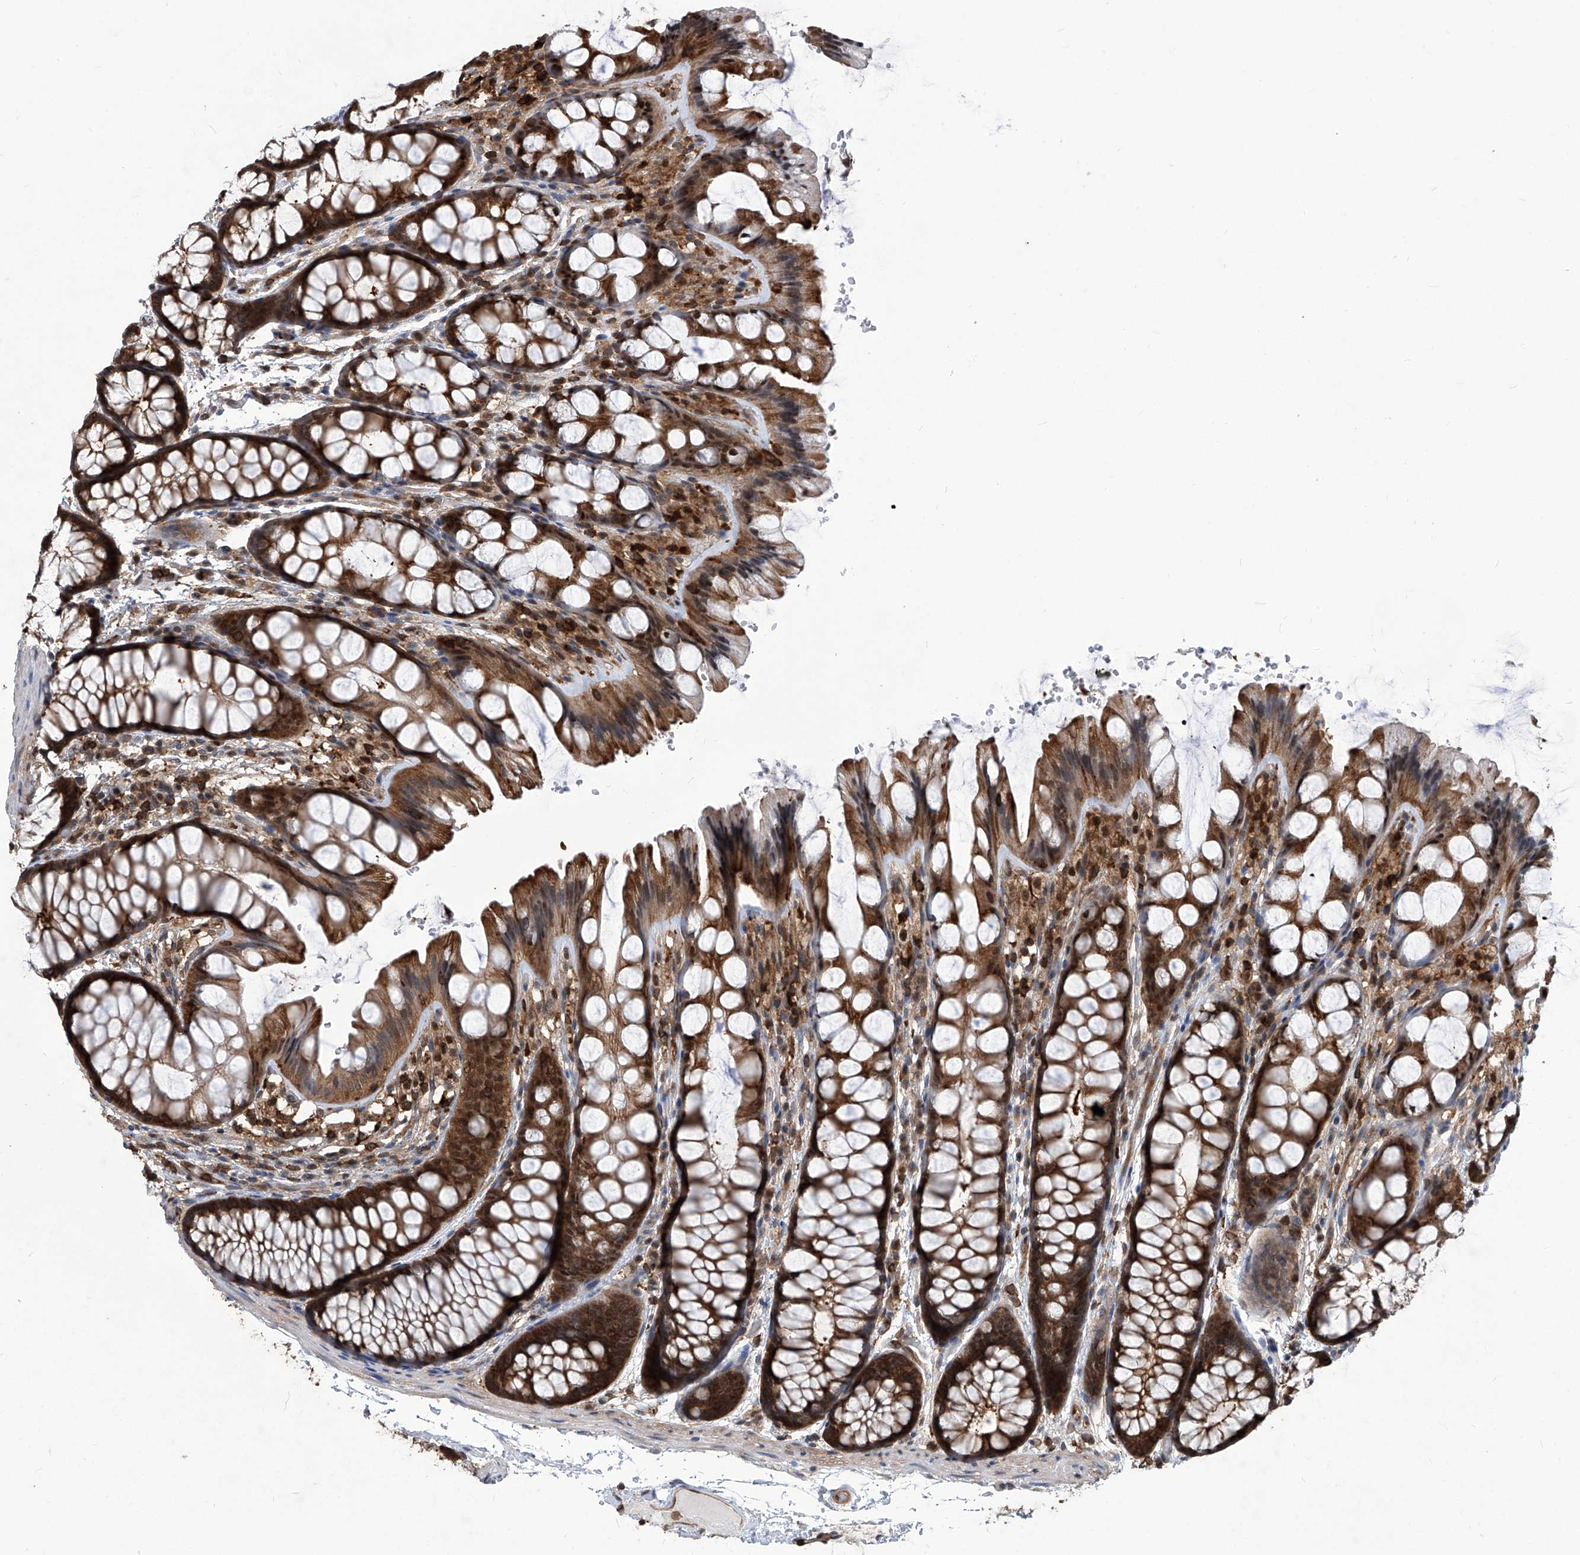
{"staining": {"intensity": "moderate", "quantity": ">75%", "location": "cytoplasmic/membranous"}, "tissue": "colon", "cell_type": "Endothelial cells", "image_type": "normal", "snomed": [{"axis": "morphology", "description": "Normal tissue, NOS"}, {"axis": "topography", "description": "Colon"}], "caption": "Protein expression analysis of unremarkable human colon reveals moderate cytoplasmic/membranous expression in approximately >75% of endothelial cells. The staining was performed using DAB (3,3'-diaminobenzidine), with brown indicating positive protein expression. Nuclei are stained blue with hematoxylin.", "gene": "PSMB1", "patient": {"sex": "male", "age": 47}}